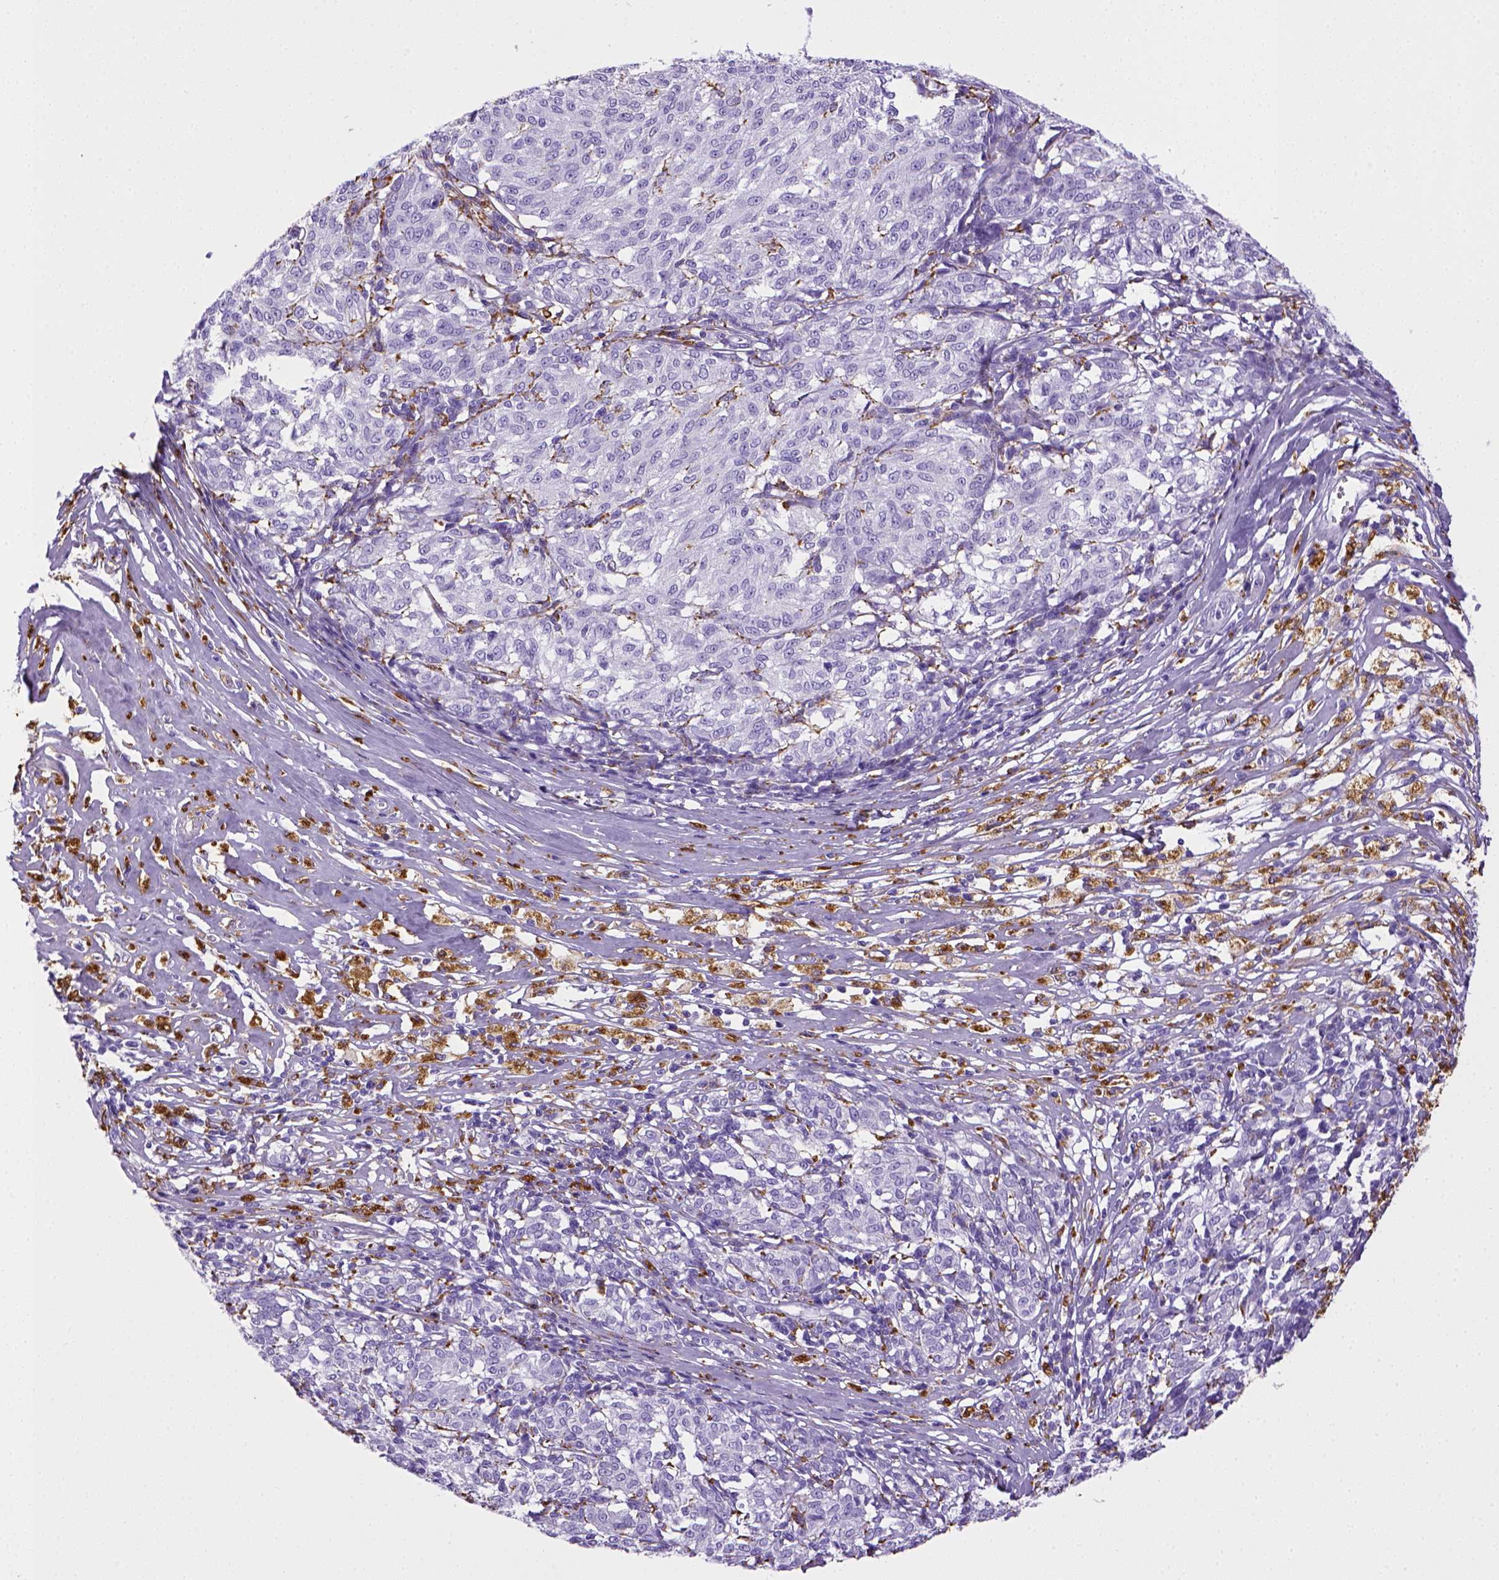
{"staining": {"intensity": "negative", "quantity": "none", "location": "none"}, "tissue": "melanoma", "cell_type": "Tumor cells", "image_type": "cancer", "snomed": [{"axis": "morphology", "description": "Malignant melanoma, NOS"}, {"axis": "topography", "description": "Skin"}], "caption": "Malignant melanoma was stained to show a protein in brown. There is no significant positivity in tumor cells.", "gene": "CD68", "patient": {"sex": "female", "age": 72}}